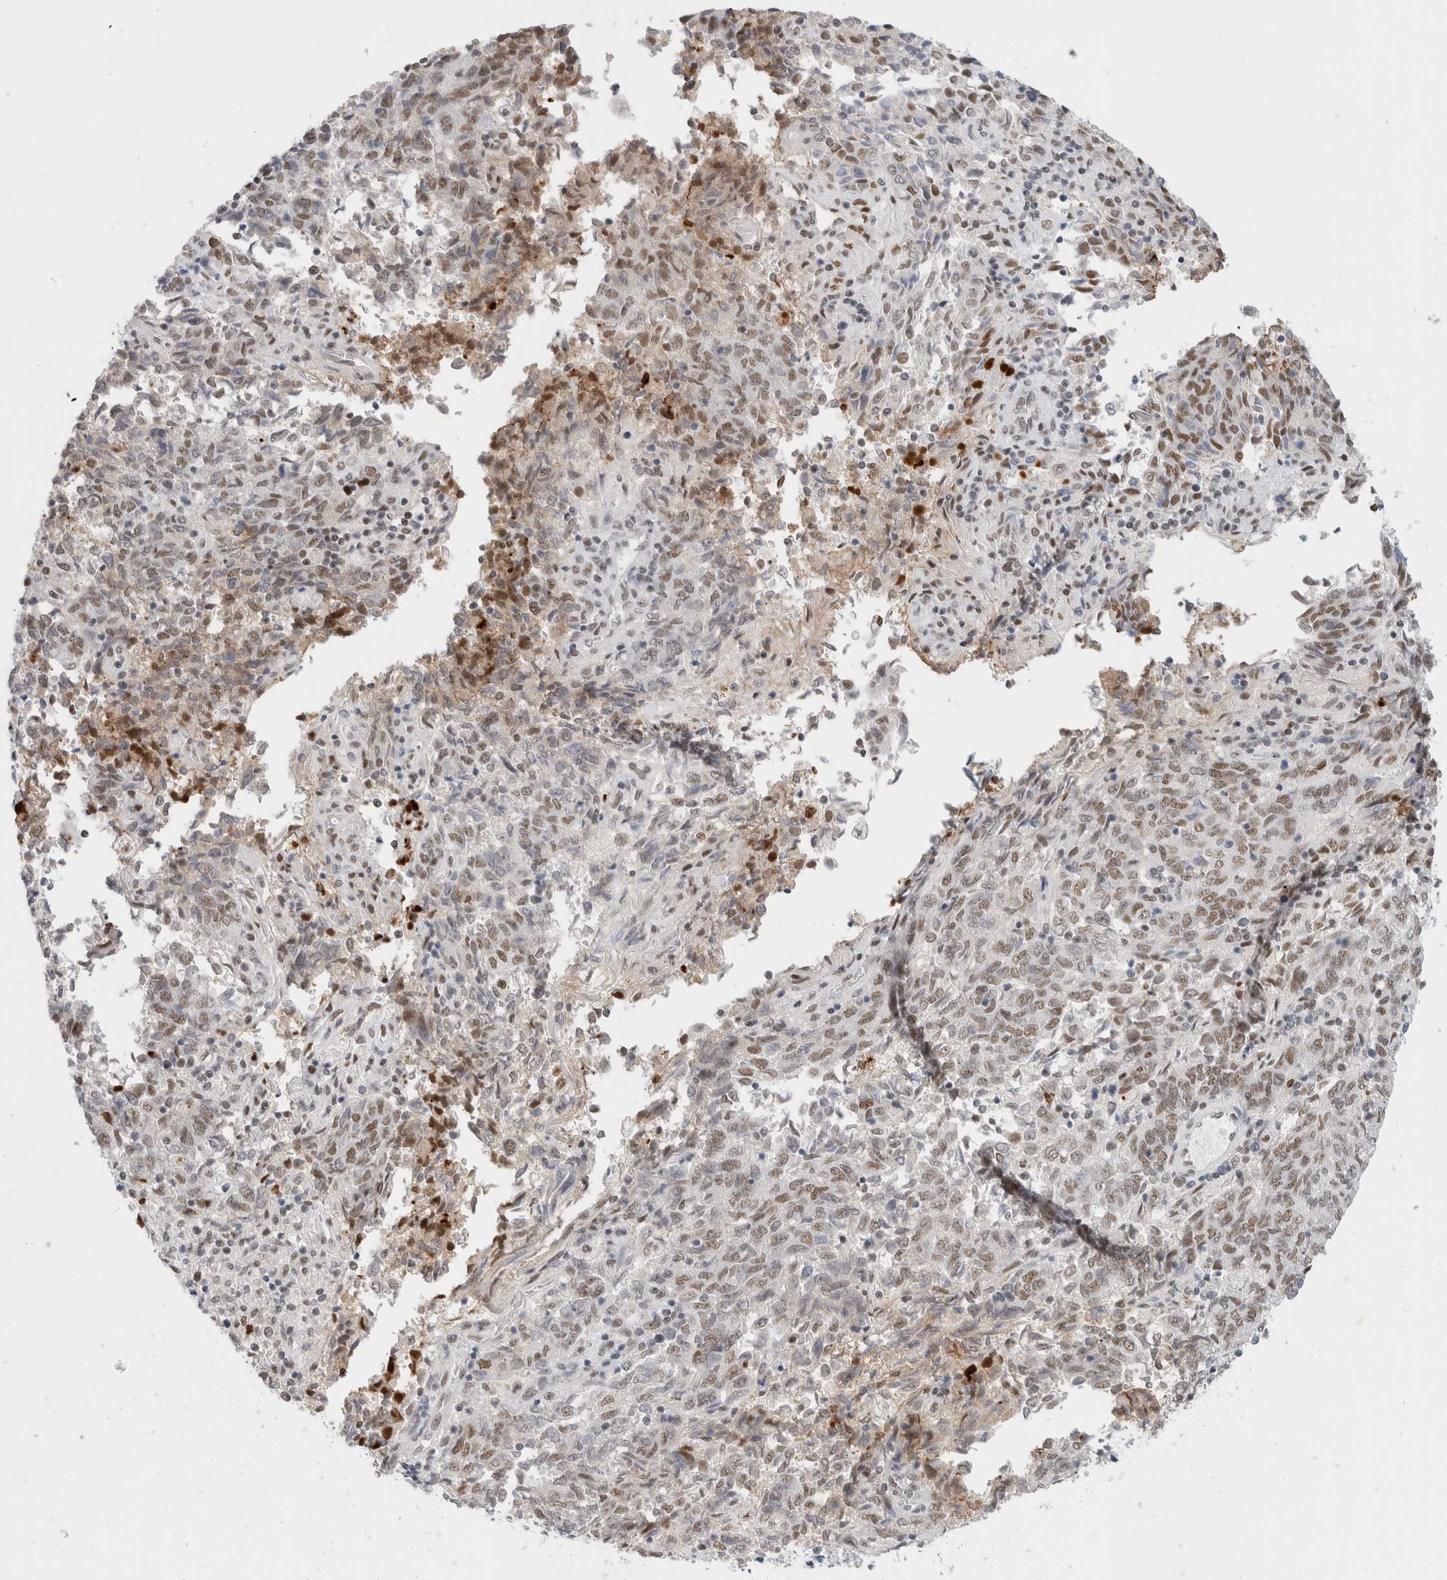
{"staining": {"intensity": "moderate", "quantity": ">75%", "location": "nuclear"}, "tissue": "endometrial cancer", "cell_type": "Tumor cells", "image_type": "cancer", "snomed": [{"axis": "morphology", "description": "Adenocarcinoma, NOS"}, {"axis": "topography", "description": "Endometrium"}], "caption": "A brown stain labels moderate nuclear staining of a protein in human adenocarcinoma (endometrial) tumor cells.", "gene": "COPS7A", "patient": {"sex": "female", "age": 80}}